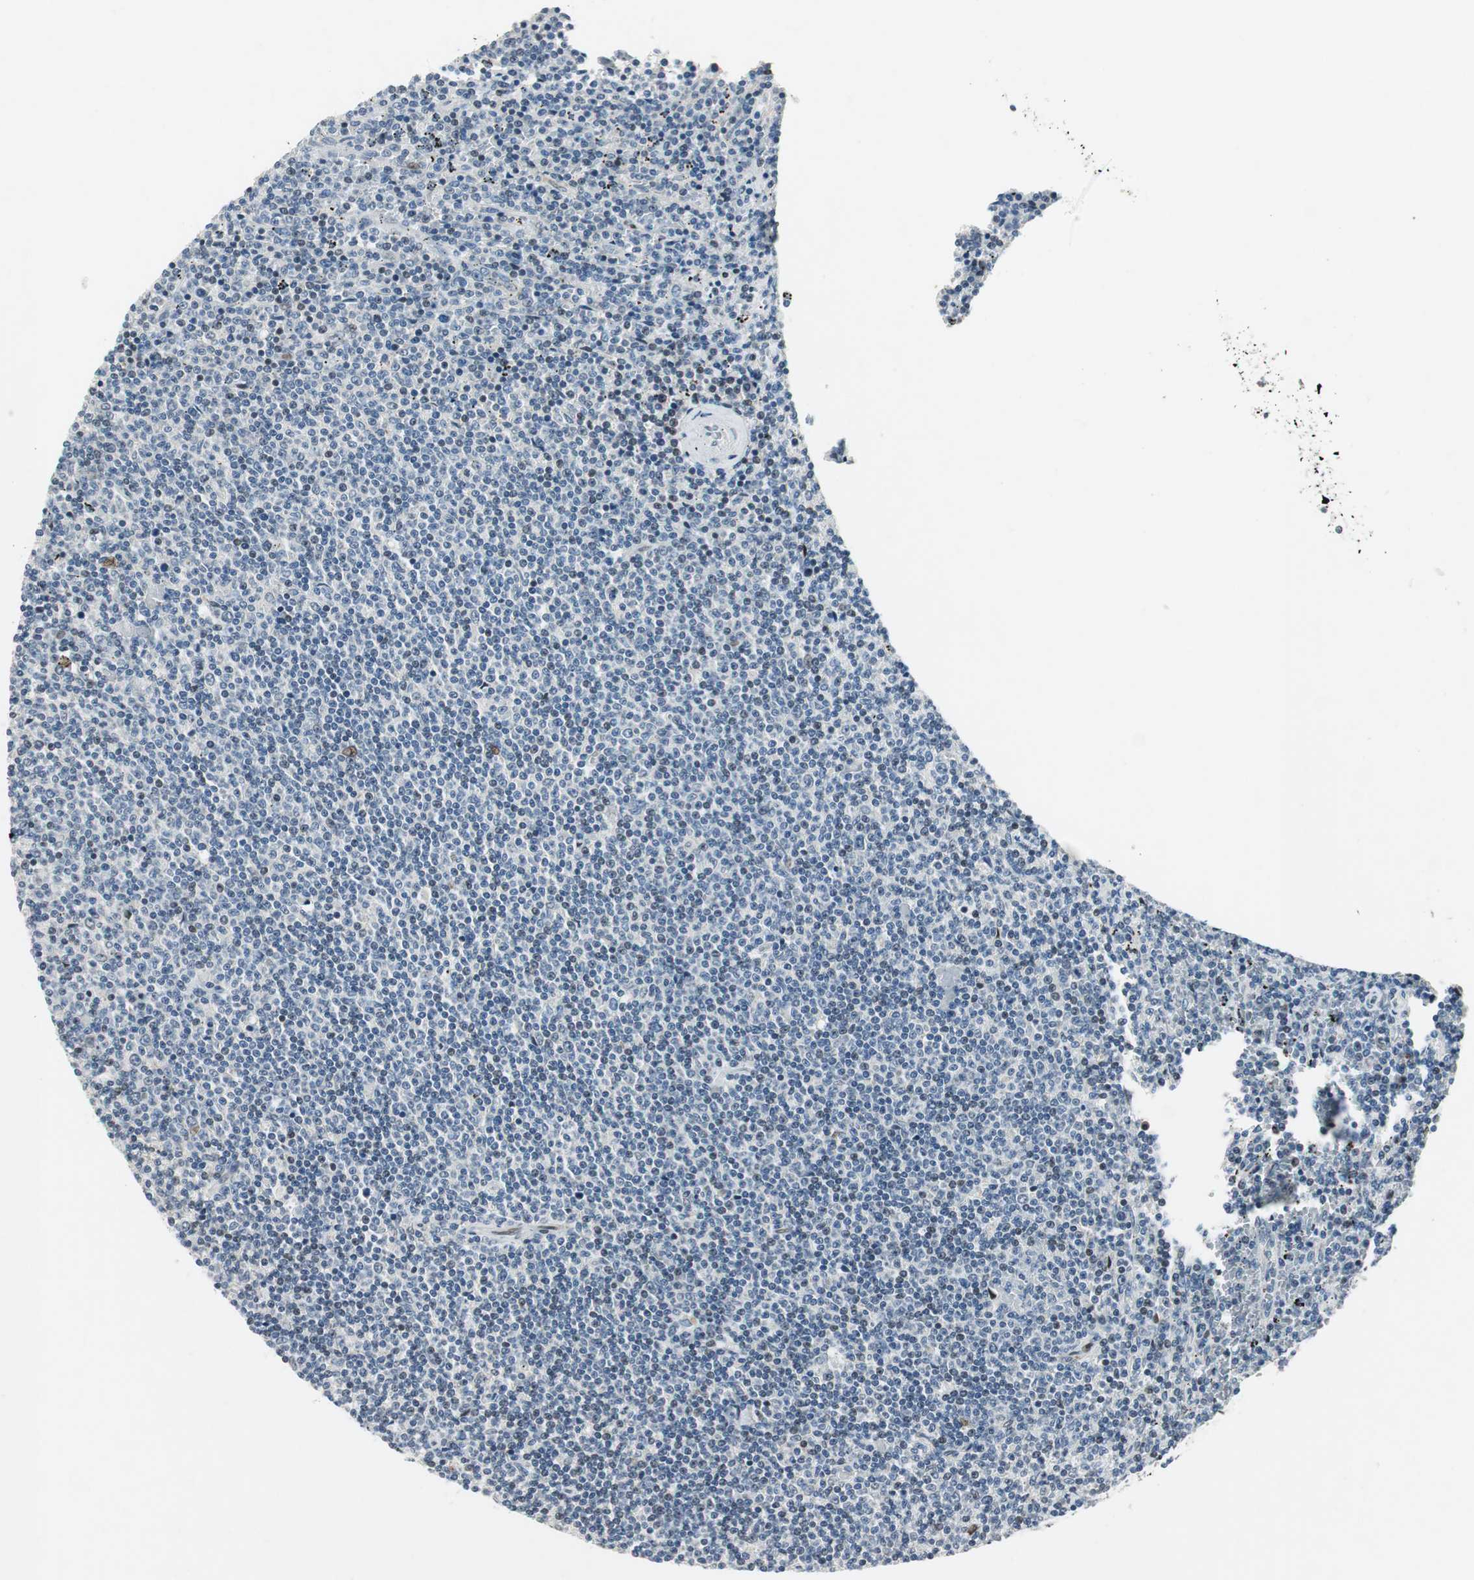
{"staining": {"intensity": "negative", "quantity": "none", "location": "none"}, "tissue": "lymphoma", "cell_type": "Tumor cells", "image_type": "cancer", "snomed": [{"axis": "morphology", "description": "Malignant lymphoma, non-Hodgkin's type, Low grade"}, {"axis": "topography", "description": "Spleen"}], "caption": "Protein analysis of low-grade malignant lymphoma, non-Hodgkin's type displays no significant expression in tumor cells.", "gene": "AJUBA", "patient": {"sex": "female", "age": 50}}